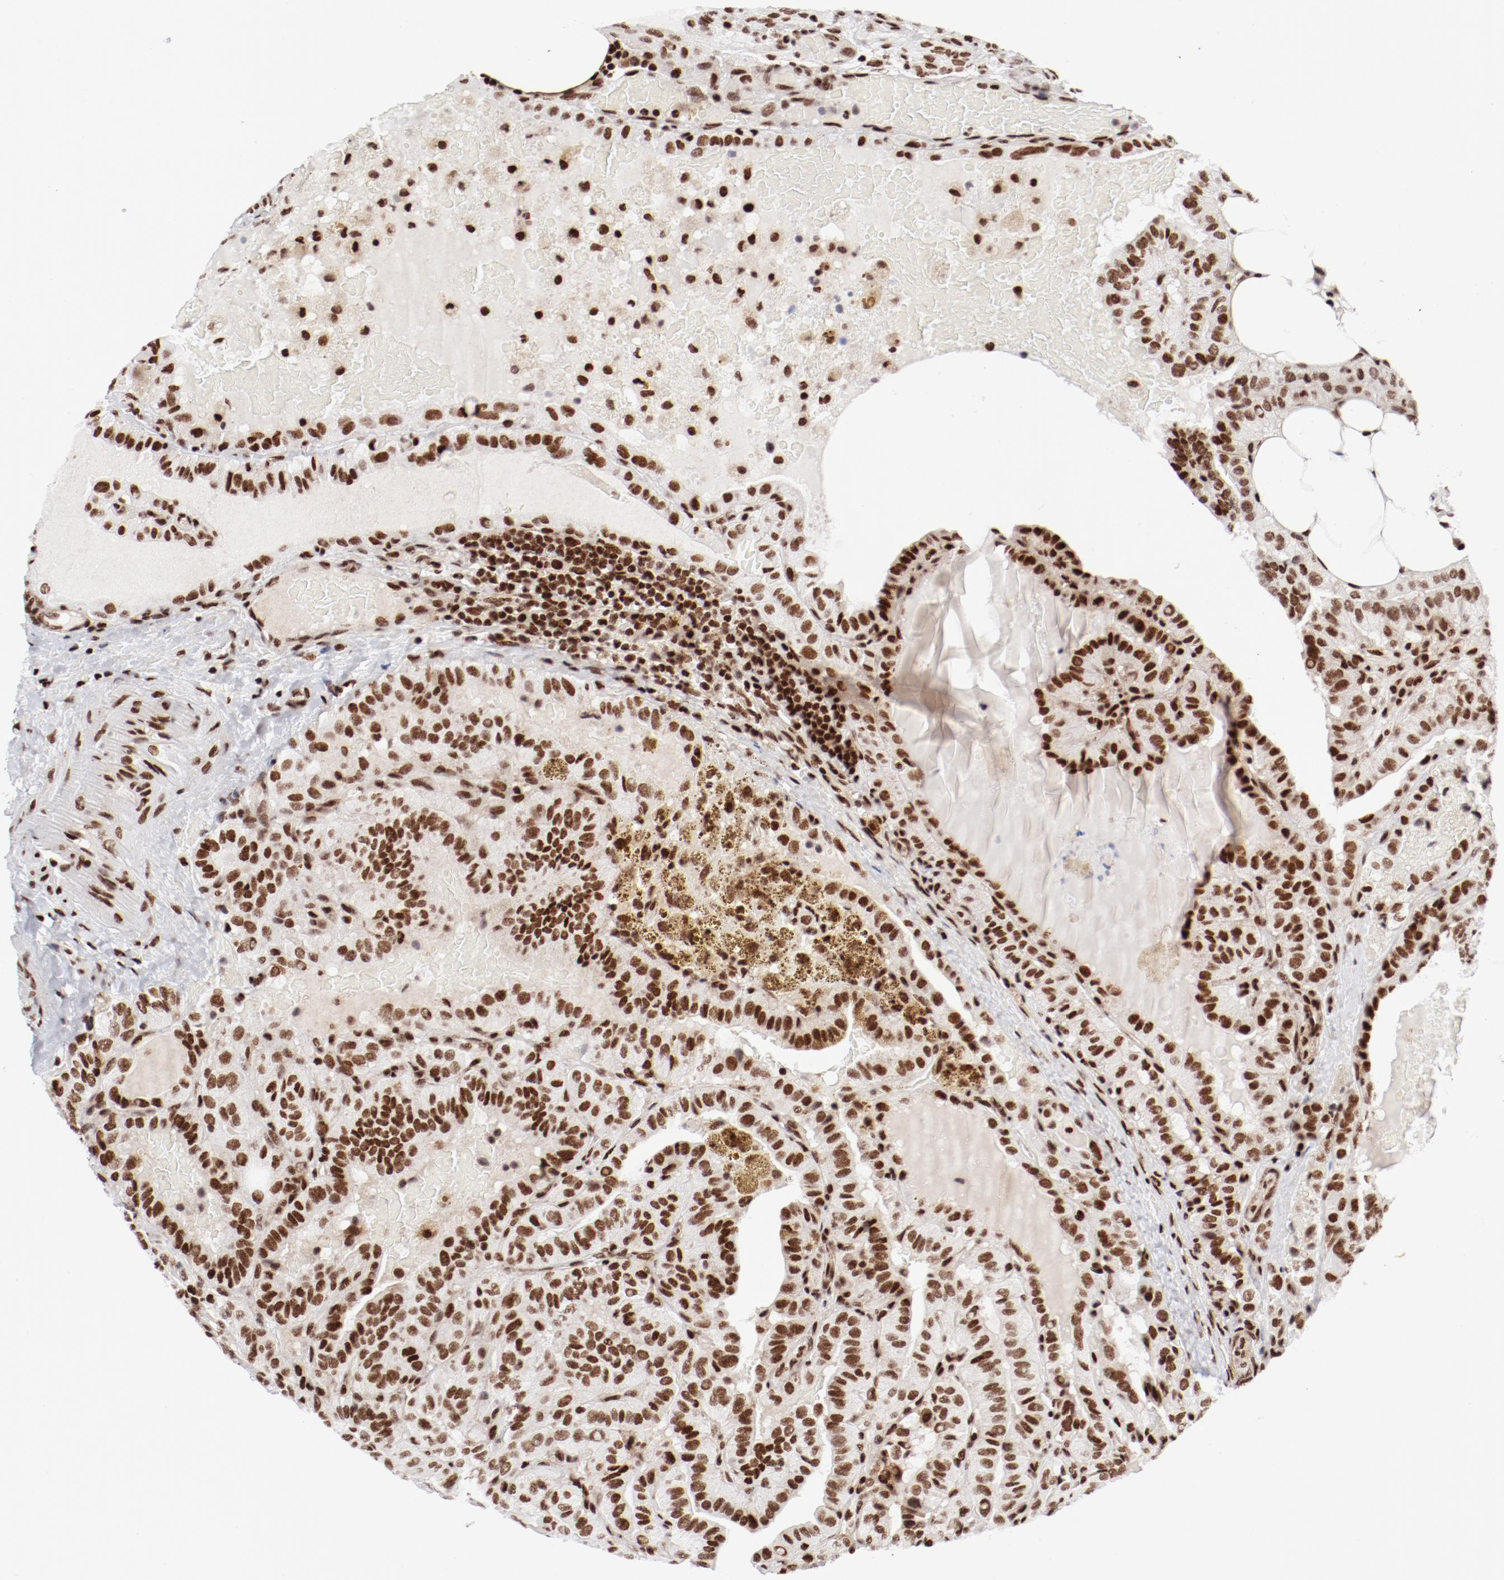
{"staining": {"intensity": "strong", "quantity": ">75%", "location": "nuclear"}, "tissue": "thyroid cancer", "cell_type": "Tumor cells", "image_type": "cancer", "snomed": [{"axis": "morphology", "description": "Papillary adenocarcinoma, NOS"}, {"axis": "topography", "description": "Thyroid gland"}], "caption": "IHC of thyroid papillary adenocarcinoma demonstrates high levels of strong nuclear expression in about >75% of tumor cells.", "gene": "NFYB", "patient": {"sex": "male", "age": 77}}